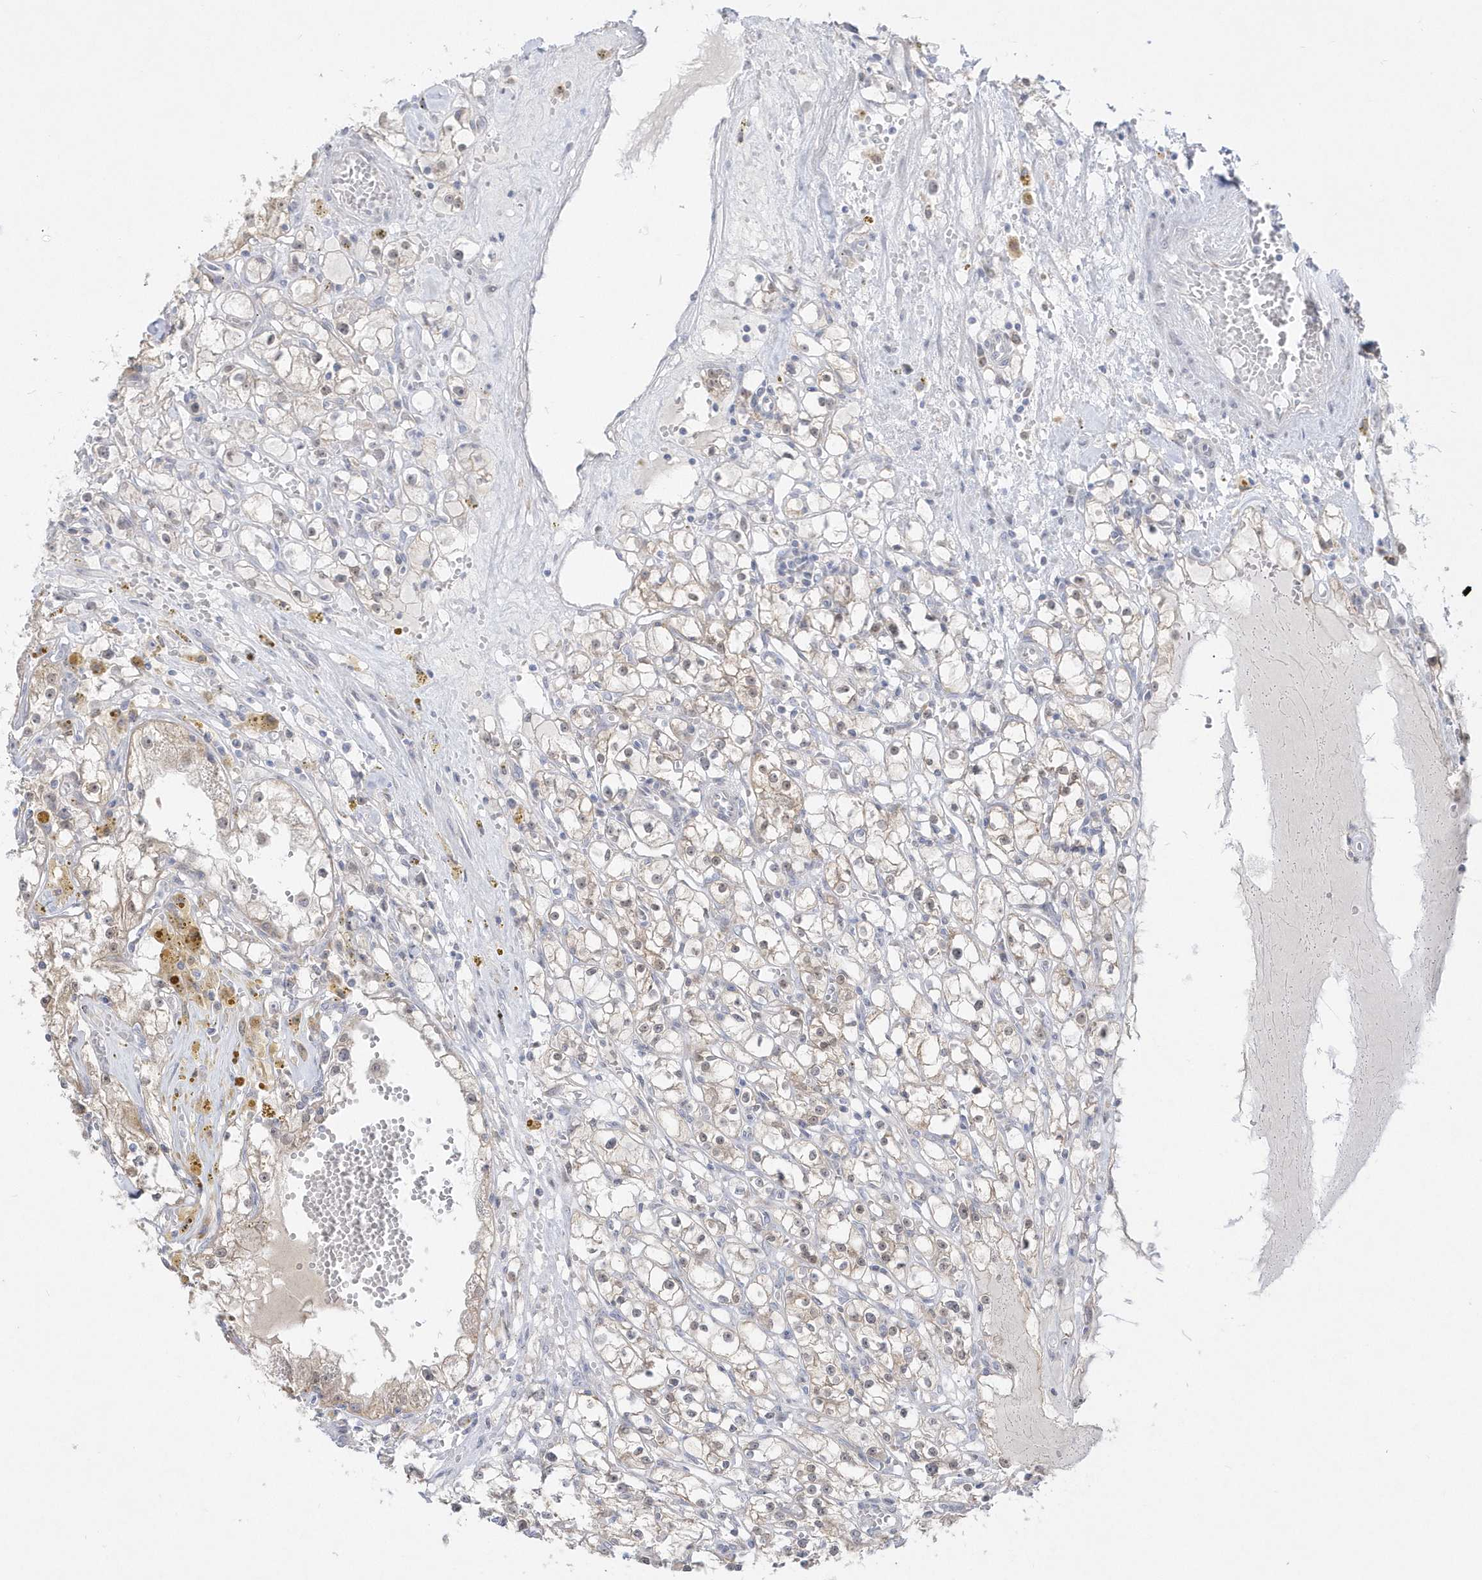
{"staining": {"intensity": "negative", "quantity": "none", "location": "none"}, "tissue": "renal cancer", "cell_type": "Tumor cells", "image_type": "cancer", "snomed": [{"axis": "morphology", "description": "Adenocarcinoma, NOS"}, {"axis": "topography", "description": "Kidney"}], "caption": "This photomicrograph is of renal cancer (adenocarcinoma) stained with immunohistochemistry to label a protein in brown with the nuclei are counter-stained blue. There is no expression in tumor cells.", "gene": "PCBD1", "patient": {"sex": "male", "age": 56}}